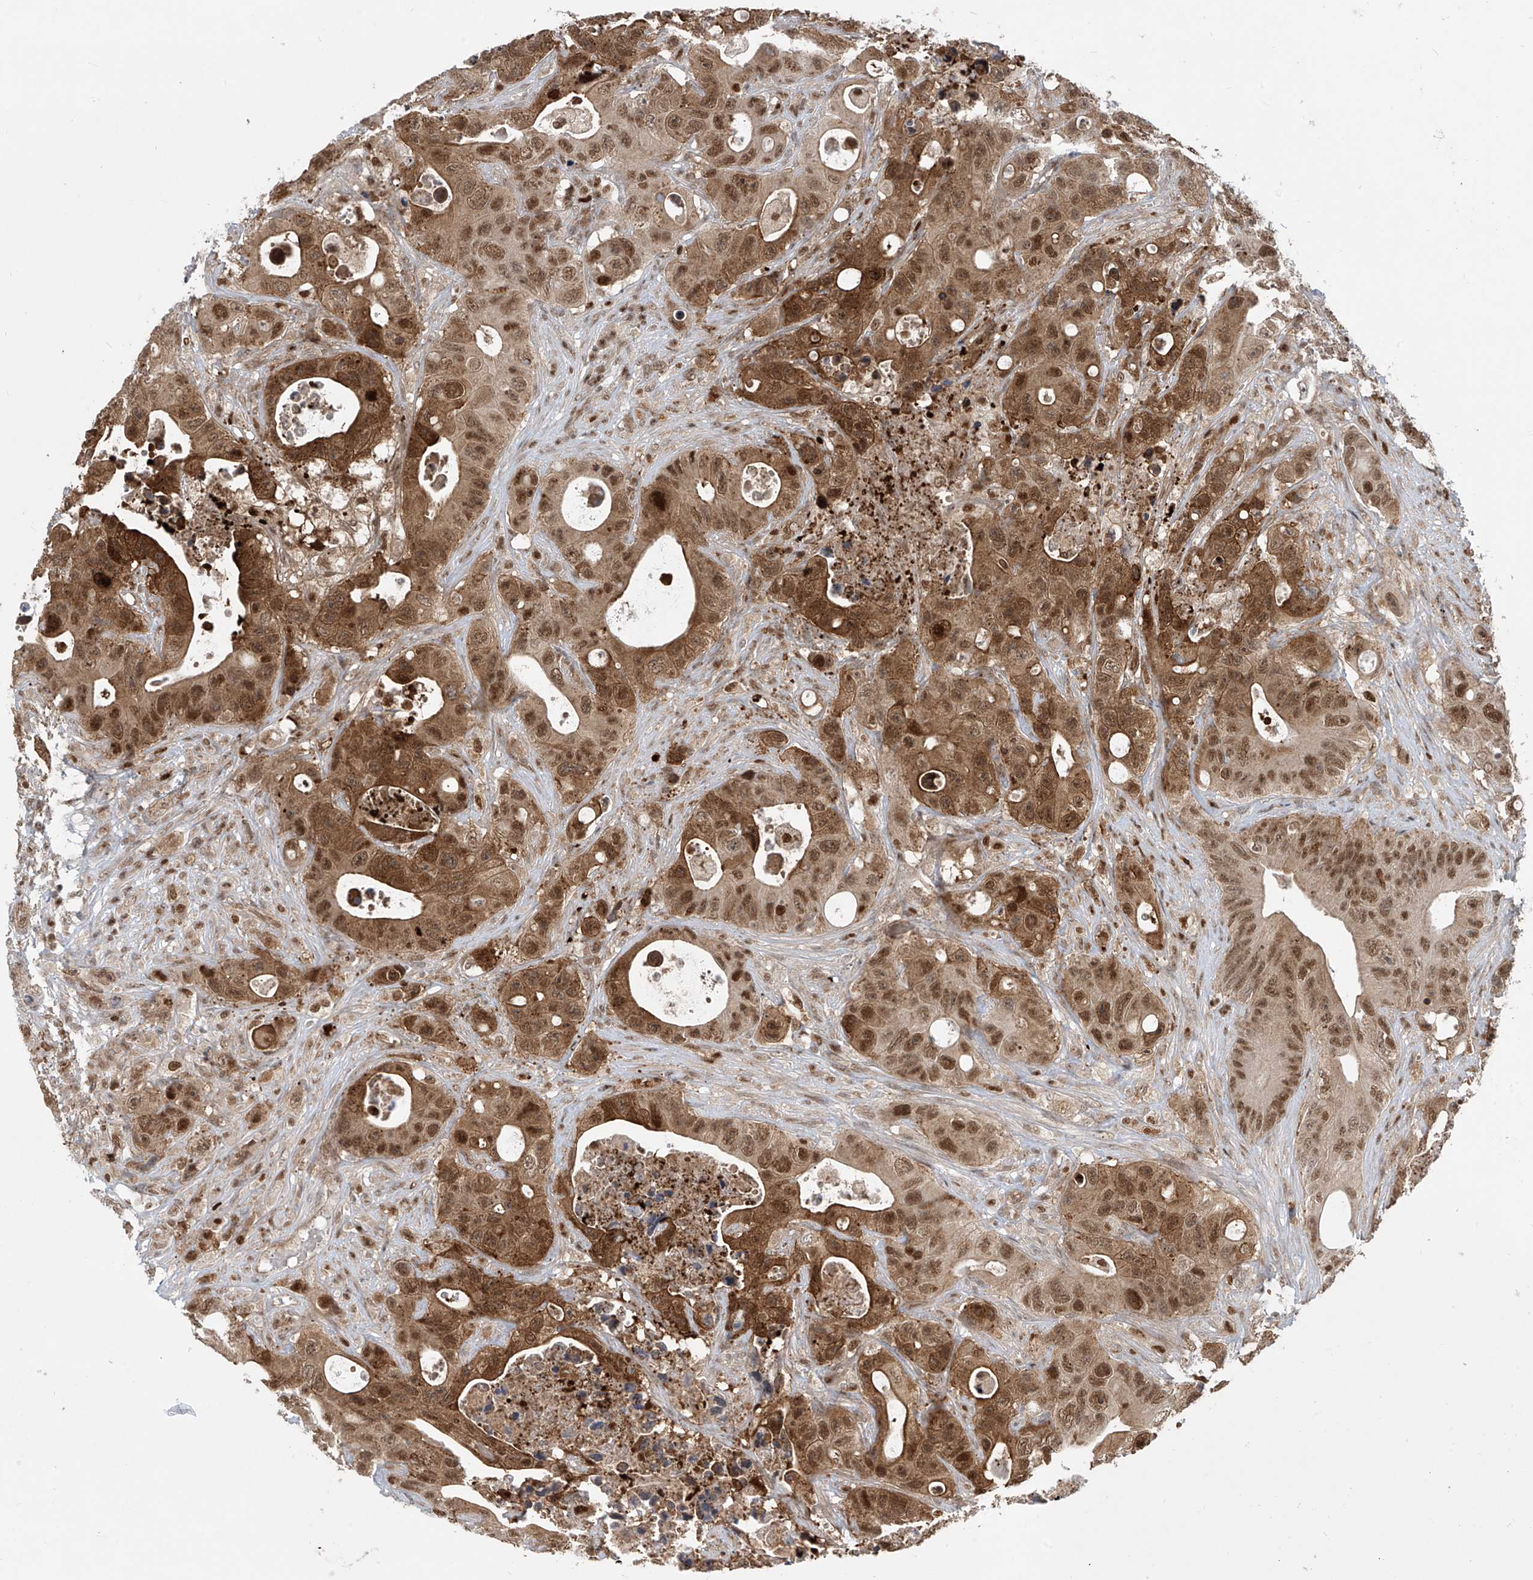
{"staining": {"intensity": "moderate", "quantity": ">75%", "location": "cytoplasmic/membranous,nuclear"}, "tissue": "colorectal cancer", "cell_type": "Tumor cells", "image_type": "cancer", "snomed": [{"axis": "morphology", "description": "Adenocarcinoma, NOS"}, {"axis": "topography", "description": "Colon"}], "caption": "Colorectal adenocarcinoma stained with immunohistochemistry (IHC) shows moderate cytoplasmic/membranous and nuclear expression in about >75% of tumor cells.", "gene": "LAGE3", "patient": {"sex": "female", "age": 46}}